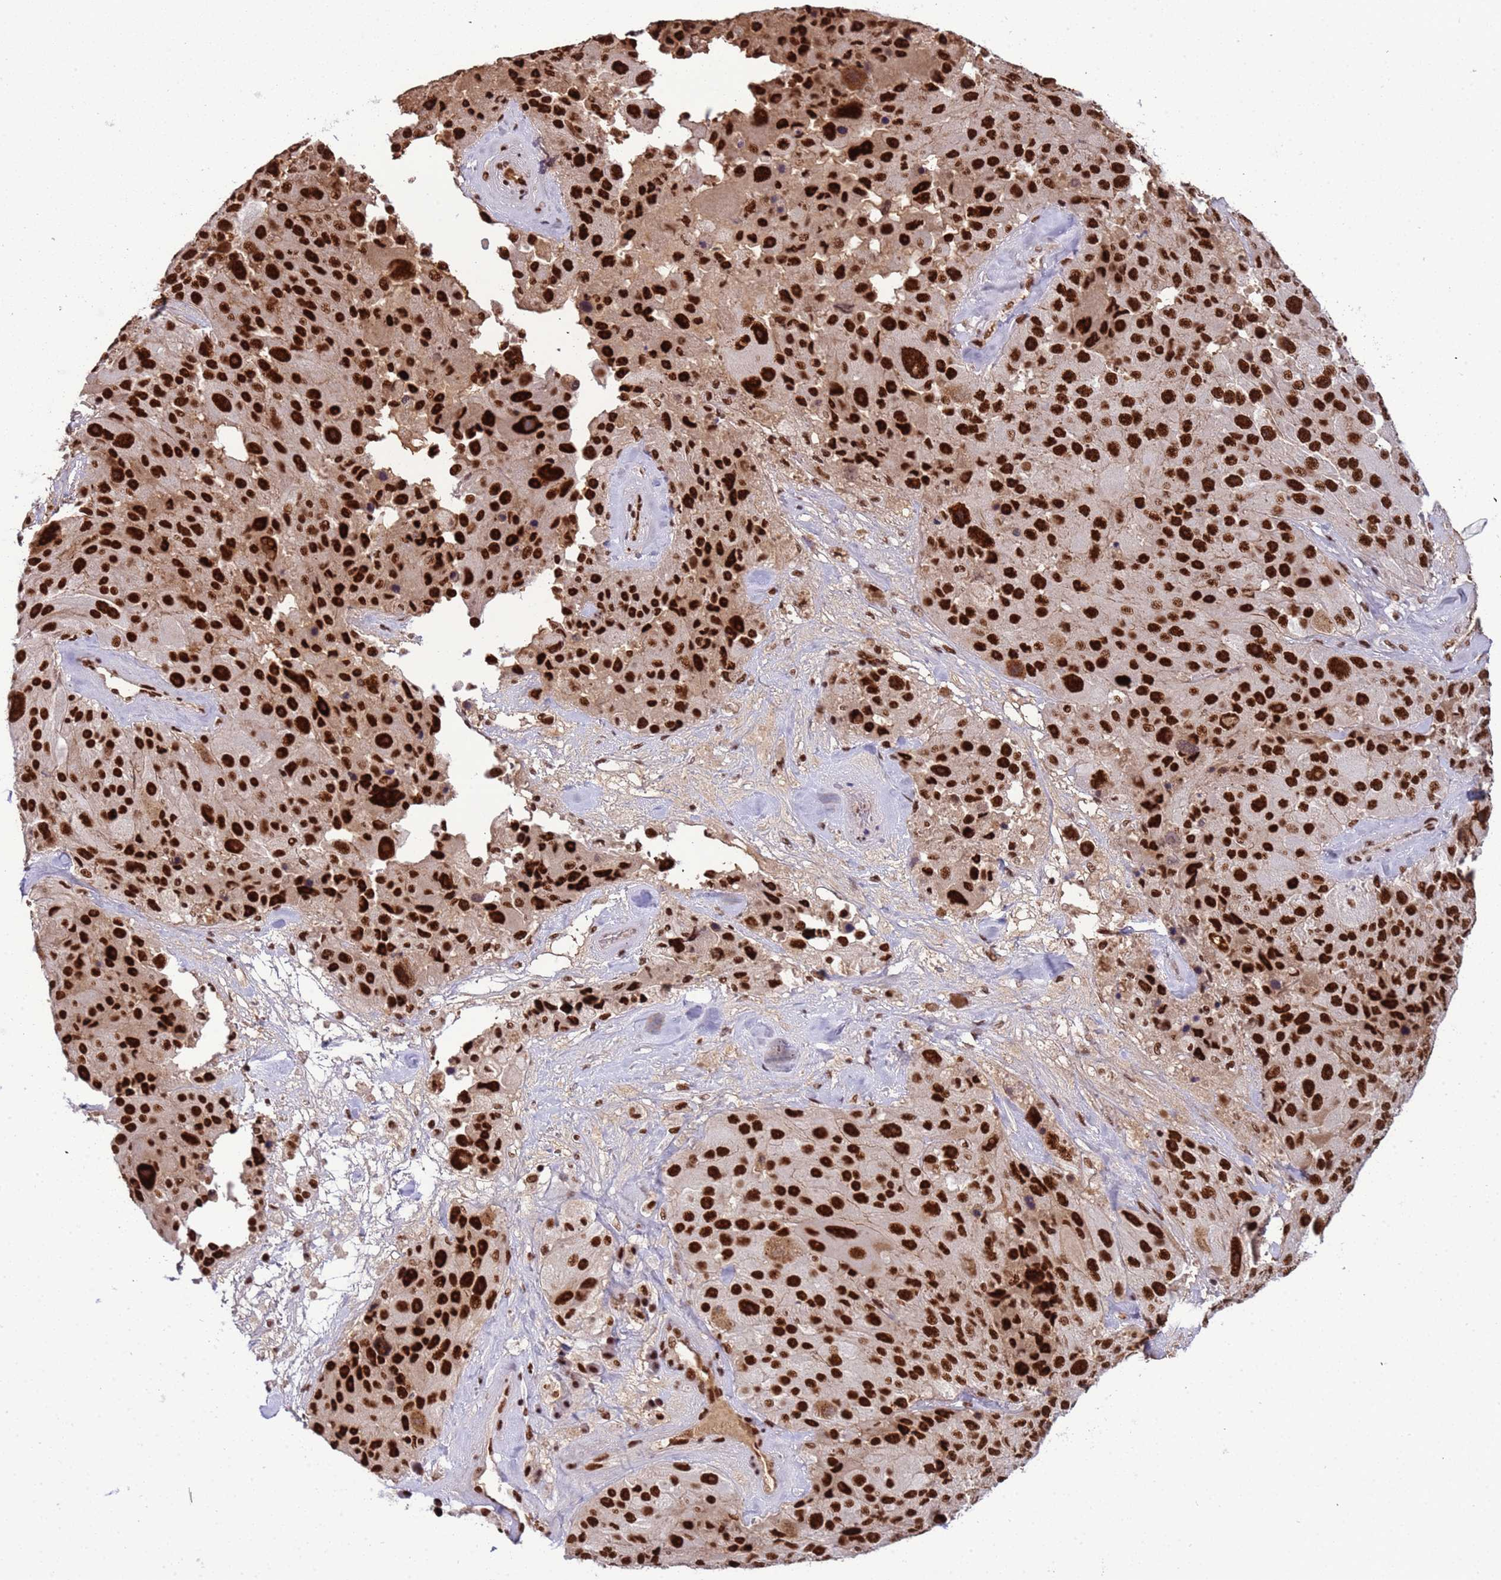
{"staining": {"intensity": "strong", "quantity": ">75%", "location": "nuclear"}, "tissue": "melanoma", "cell_type": "Tumor cells", "image_type": "cancer", "snomed": [{"axis": "morphology", "description": "Malignant melanoma, Metastatic site"}, {"axis": "topography", "description": "Lymph node"}], "caption": "A photomicrograph of human melanoma stained for a protein exhibits strong nuclear brown staining in tumor cells.", "gene": "SRRT", "patient": {"sex": "male", "age": 62}}